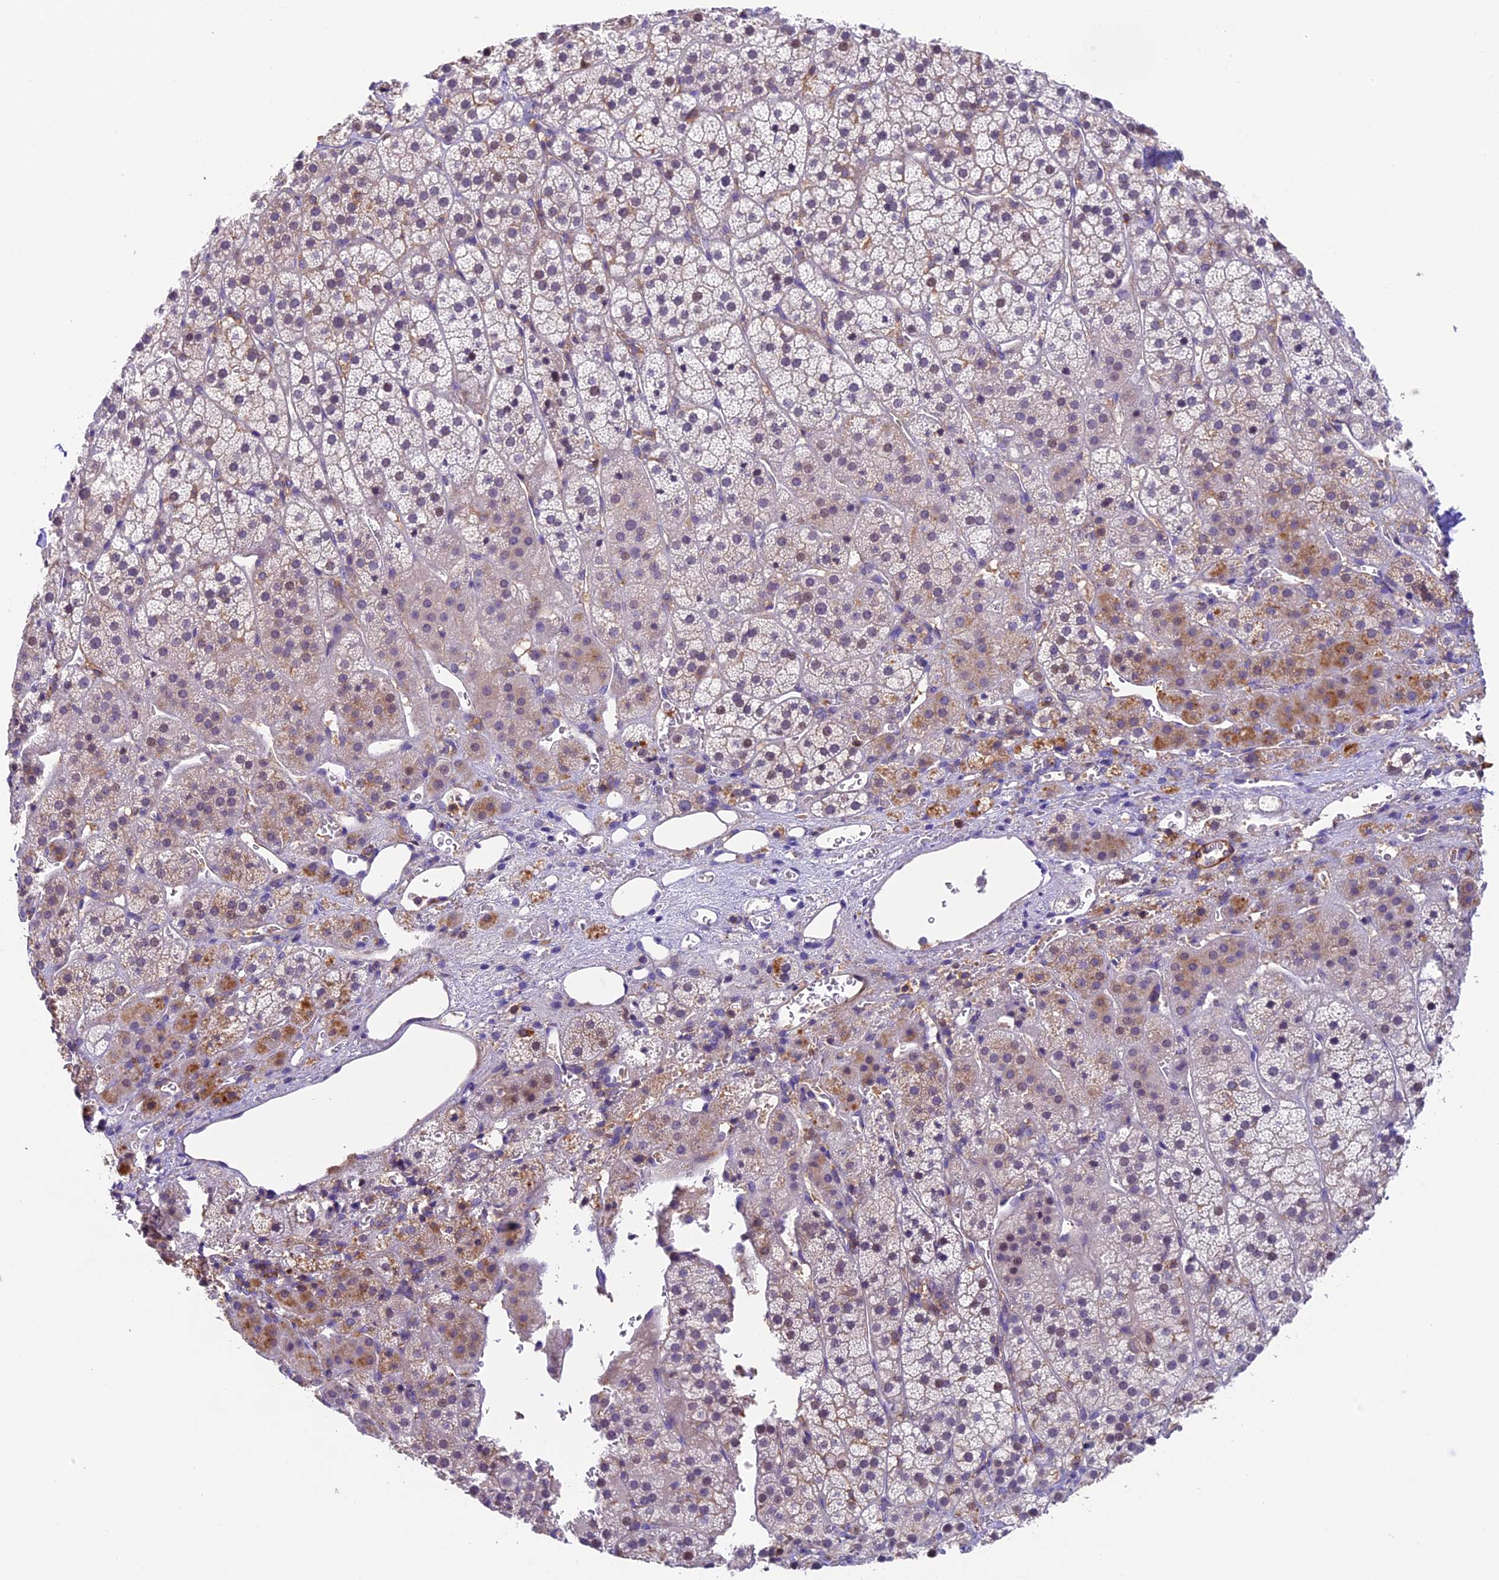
{"staining": {"intensity": "moderate", "quantity": "<25%", "location": "cytoplasmic/membranous"}, "tissue": "adrenal gland", "cell_type": "Glandular cells", "image_type": "normal", "snomed": [{"axis": "morphology", "description": "Normal tissue, NOS"}, {"axis": "topography", "description": "Adrenal gland"}], "caption": "About <25% of glandular cells in normal adrenal gland display moderate cytoplasmic/membranous protein positivity as visualized by brown immunohistochemical staining.", "gene": "TBC1D1", "patient": {"sex": "female", "age": 44}}